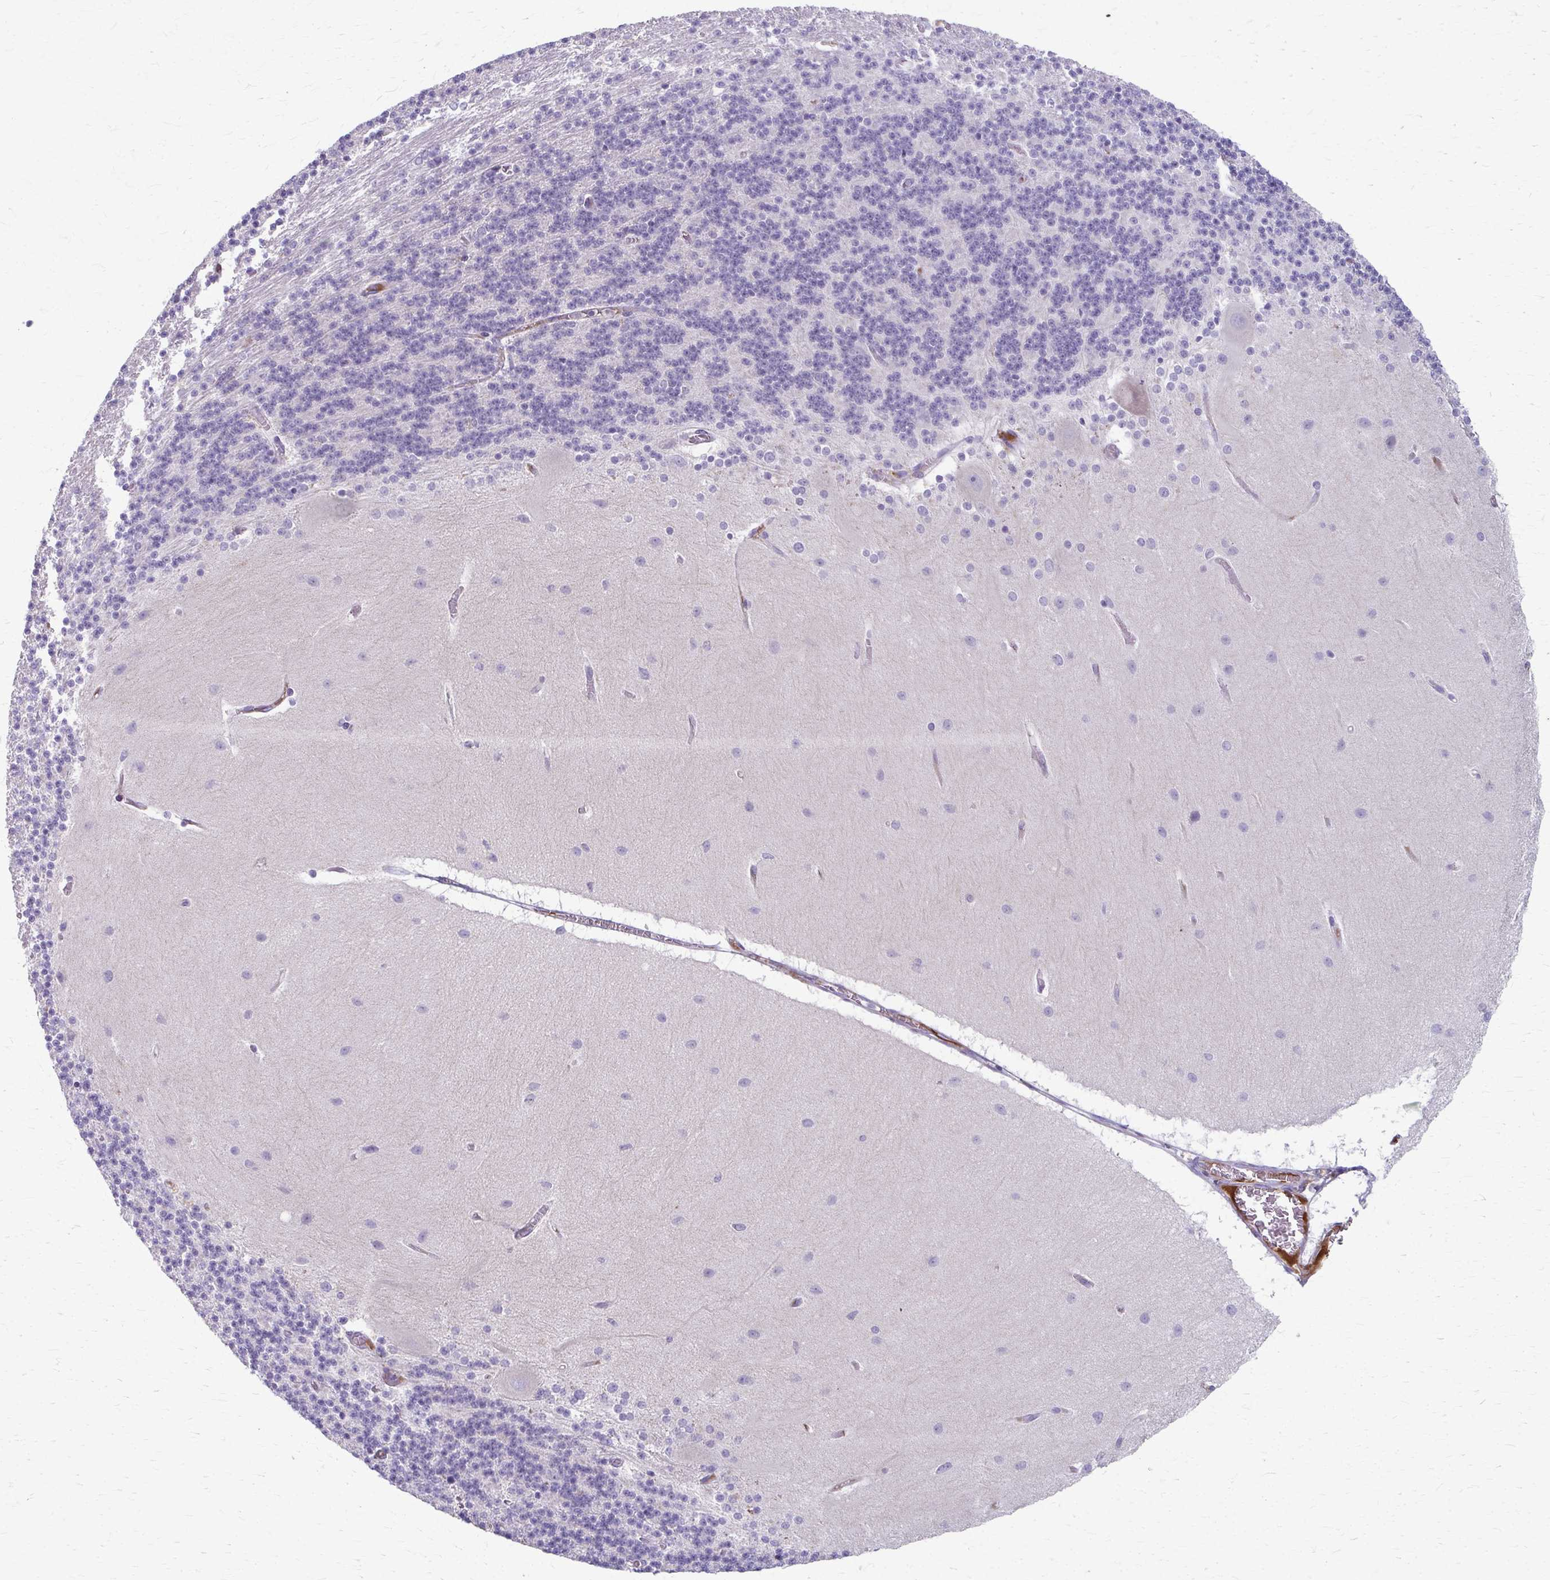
{"staining": {"intensity": "negative", "quantity": "none", "location": "none"}, "tissue": "cerebellum", "cell_type": "Cells in granular layer", "image_type": "normal", "snomed": [{"axis": "morphology", "description": "Normal tissue, NOS"}, {"axis": "topography", "description": "Cerebellum"}], "caption": "A micrograph of human cerebellum is negative for staining in cells in granular layer. The staining is performed using DAB (3,3'-diaminobenzidine) brown chromogen with nuclei counter-stained in using hematoxylin.", "gene": "ADIPOQ", "patient": {"sex": "female", "age": 54}}